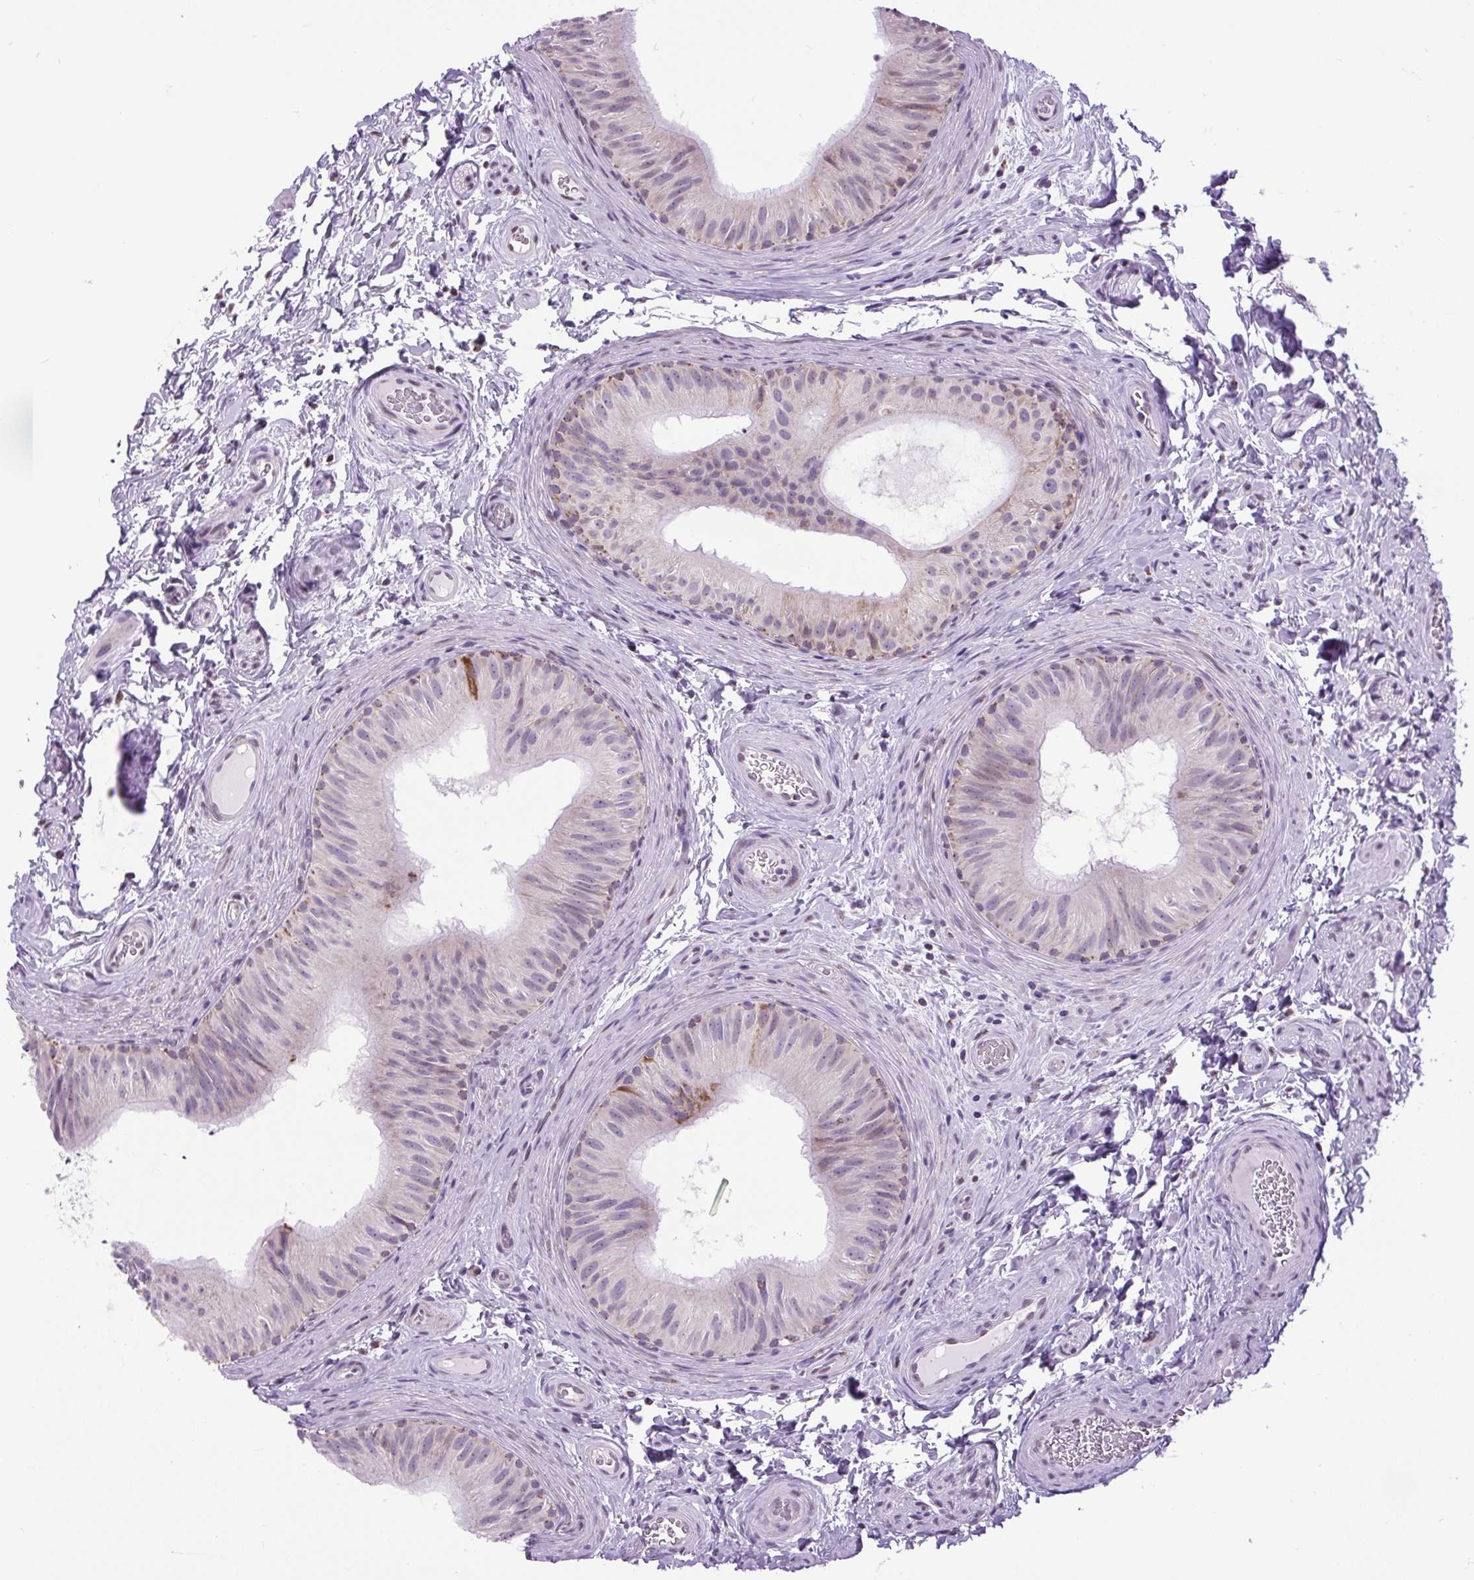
{"staining": {"intensity": "moderate", "quantity": "<25%", "location": "cytoplasmic/membranous"}, "tissue": "epididymis", "cell_type": "Glandular cells", "image_type": "normal", "snomed": [{"axis": "morphology", "description": "Normal tissue, NOS"}, {"axis": "topography", "description": "Epididymis"}], "caption": "Epididymis stained for a protein (brown) exhibits moderate cytoplasmic/membranous positive positivity in about <25% of glandular cells.", "gene": "SCO2", "patient": {"sex": "male", "age": 24}}